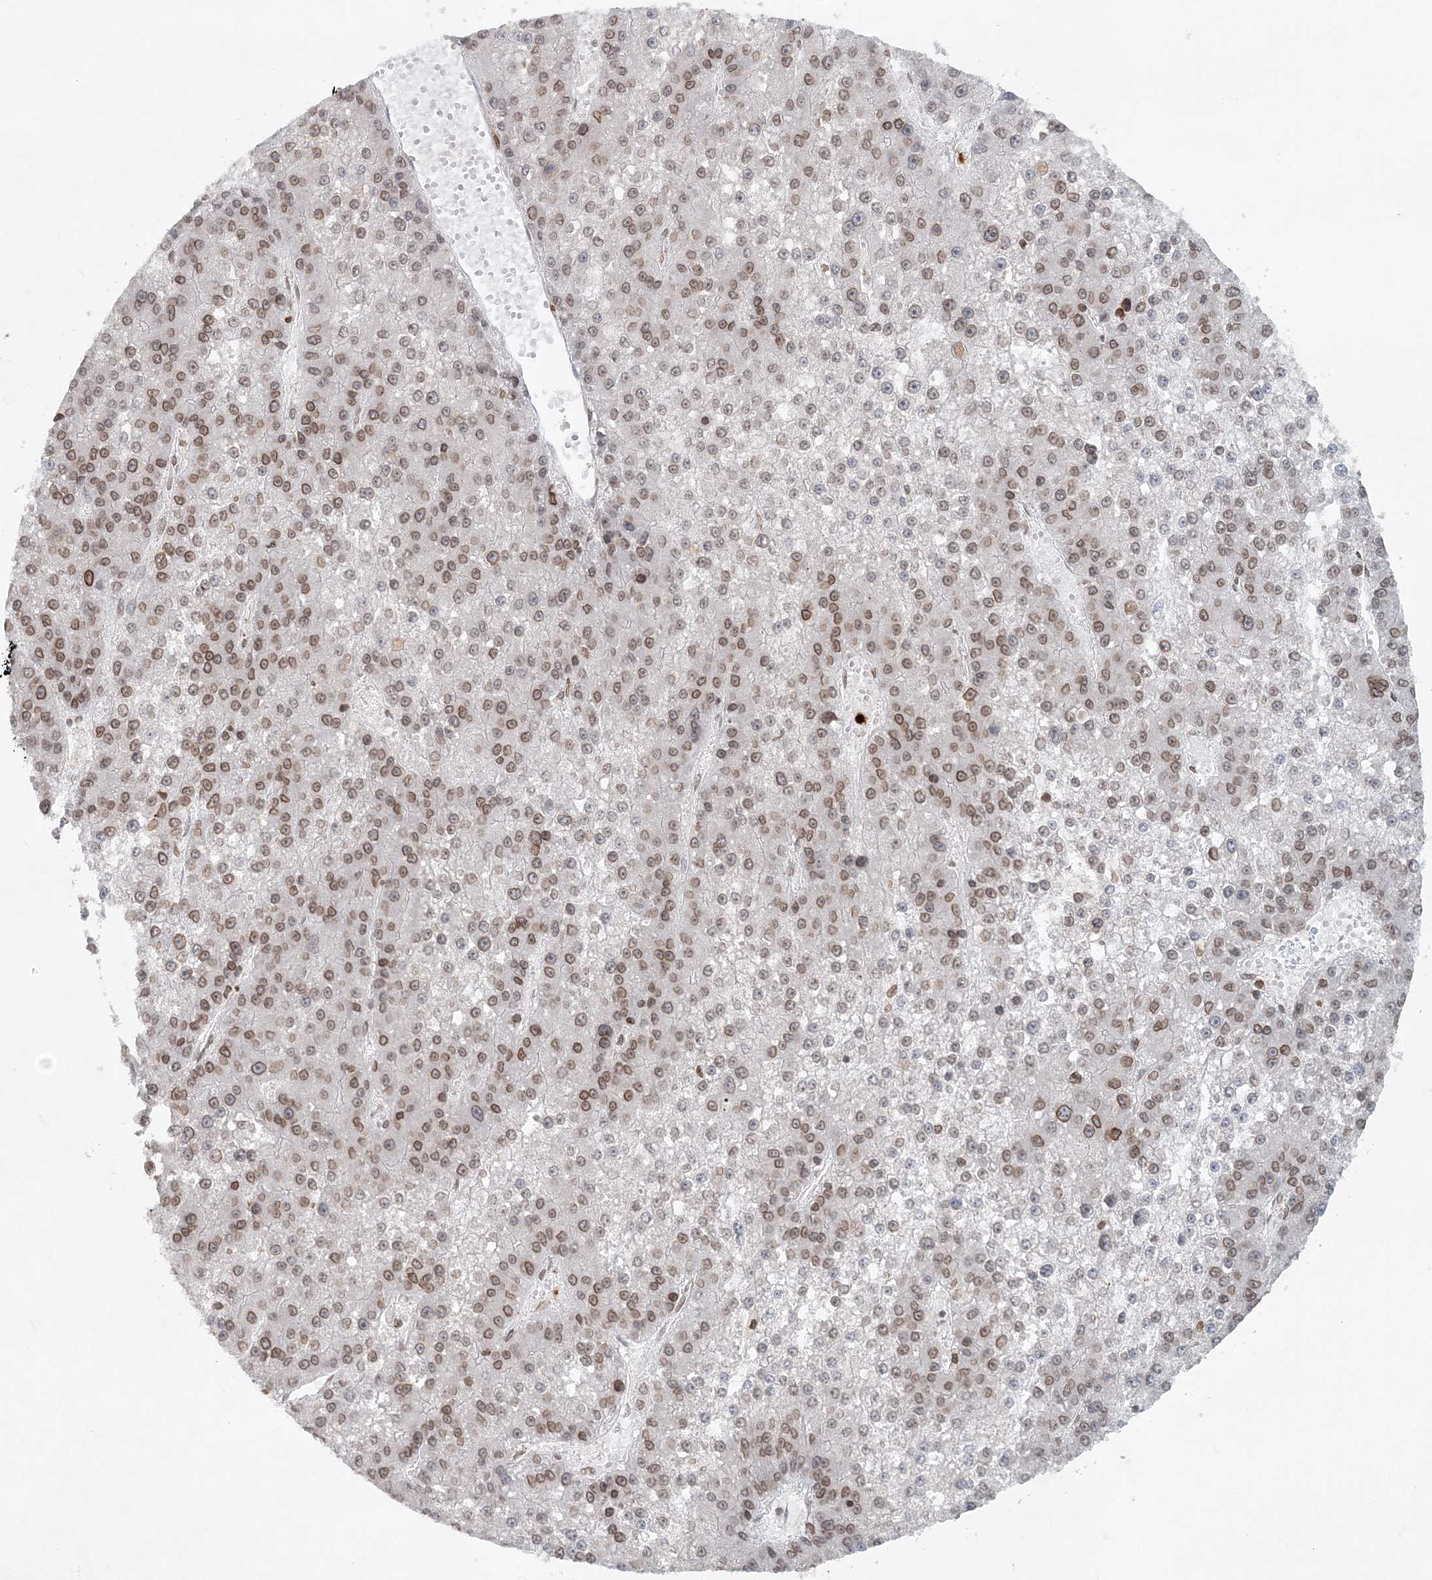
{"staining": {"intensity": "moderate", "quantity": ">75%", "location": "nuclear"}, "tissue": "liver cancer", "cell_type": "Tumor cells", "image_type": "cancer", "snomed": [{"axis": "morphology", "description": "Carcinoma, Hepatocellular, NOS"}, {"axis": "topography", "description": "Liver"}], "caption": "Immunohistochemistry (IHC) micrograph of liver hepatocellular carcinoma stained for a protein (brown), which reveals medium levels of moderate nuclear expression in about >75% of tumor cells.", "gene": "NUP54", "patient": {"sex": "female", "age": 73}}